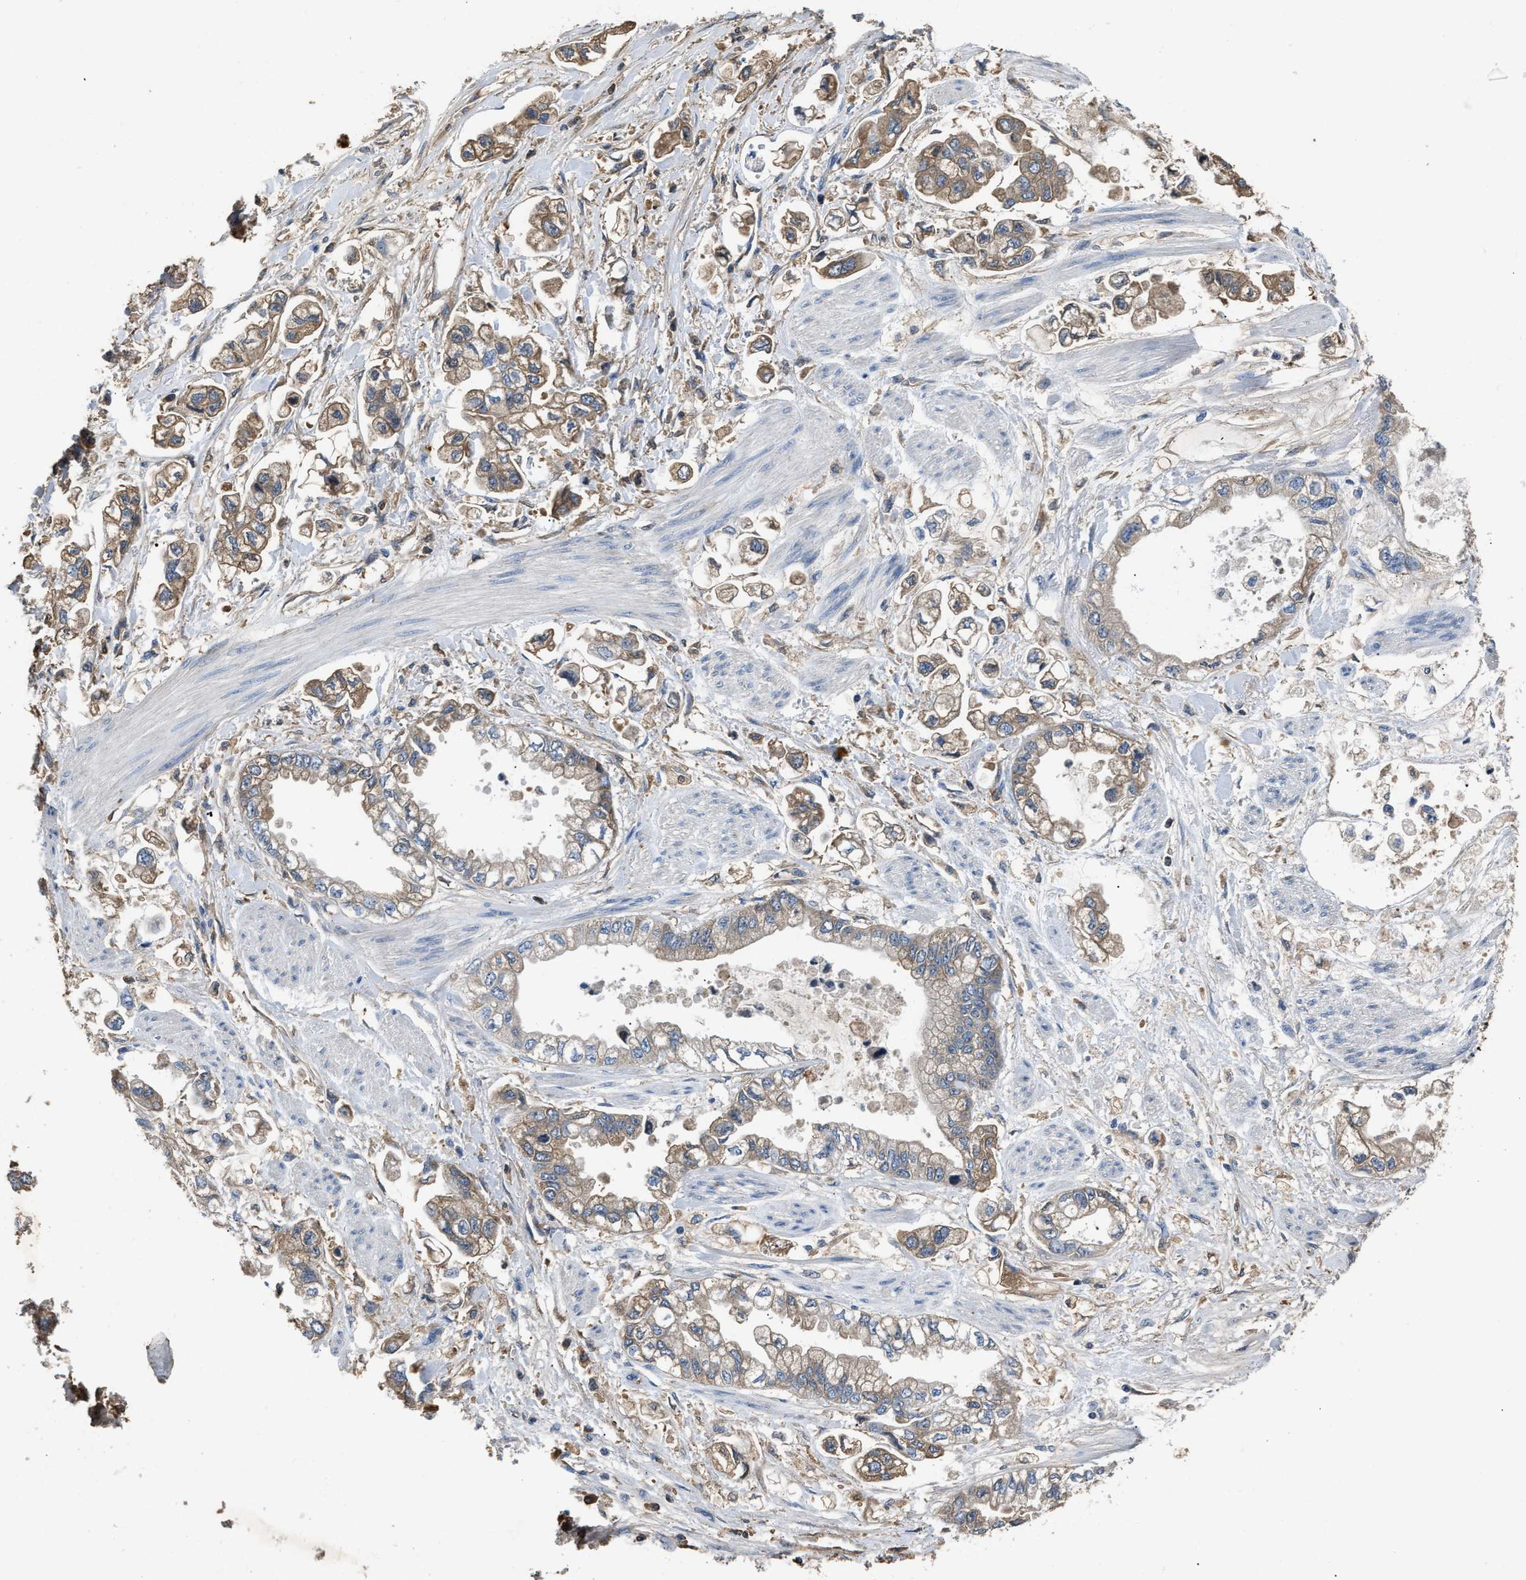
{"staining": {"intensity": "weak", "quantity": ">75%", "location": "cytoplasmic/membranous"}, "tissue": "stomach cancer", "cell_type": "Tumor cells", "image_type": "cancer", "snomed": [{"axis": "morphology", "description": "Normal tissue, NOS"}, {"axis": "morphology", "description": "Adenocarcinoma, NOS"}, {"axis": "topography", "description": "Stomach"}], "caption": "Weak cytoplasmic/membranous protein expression is identified in approximately >75% of tumor cells in adenocarcinoma (stomach). The protein of interest is stained brown, and the nuclei are stained in blue (DAB IHC with brightfield microscopy, high magnification).", "gene": "C3", "patient": {"sex": "male", "age": 62}}